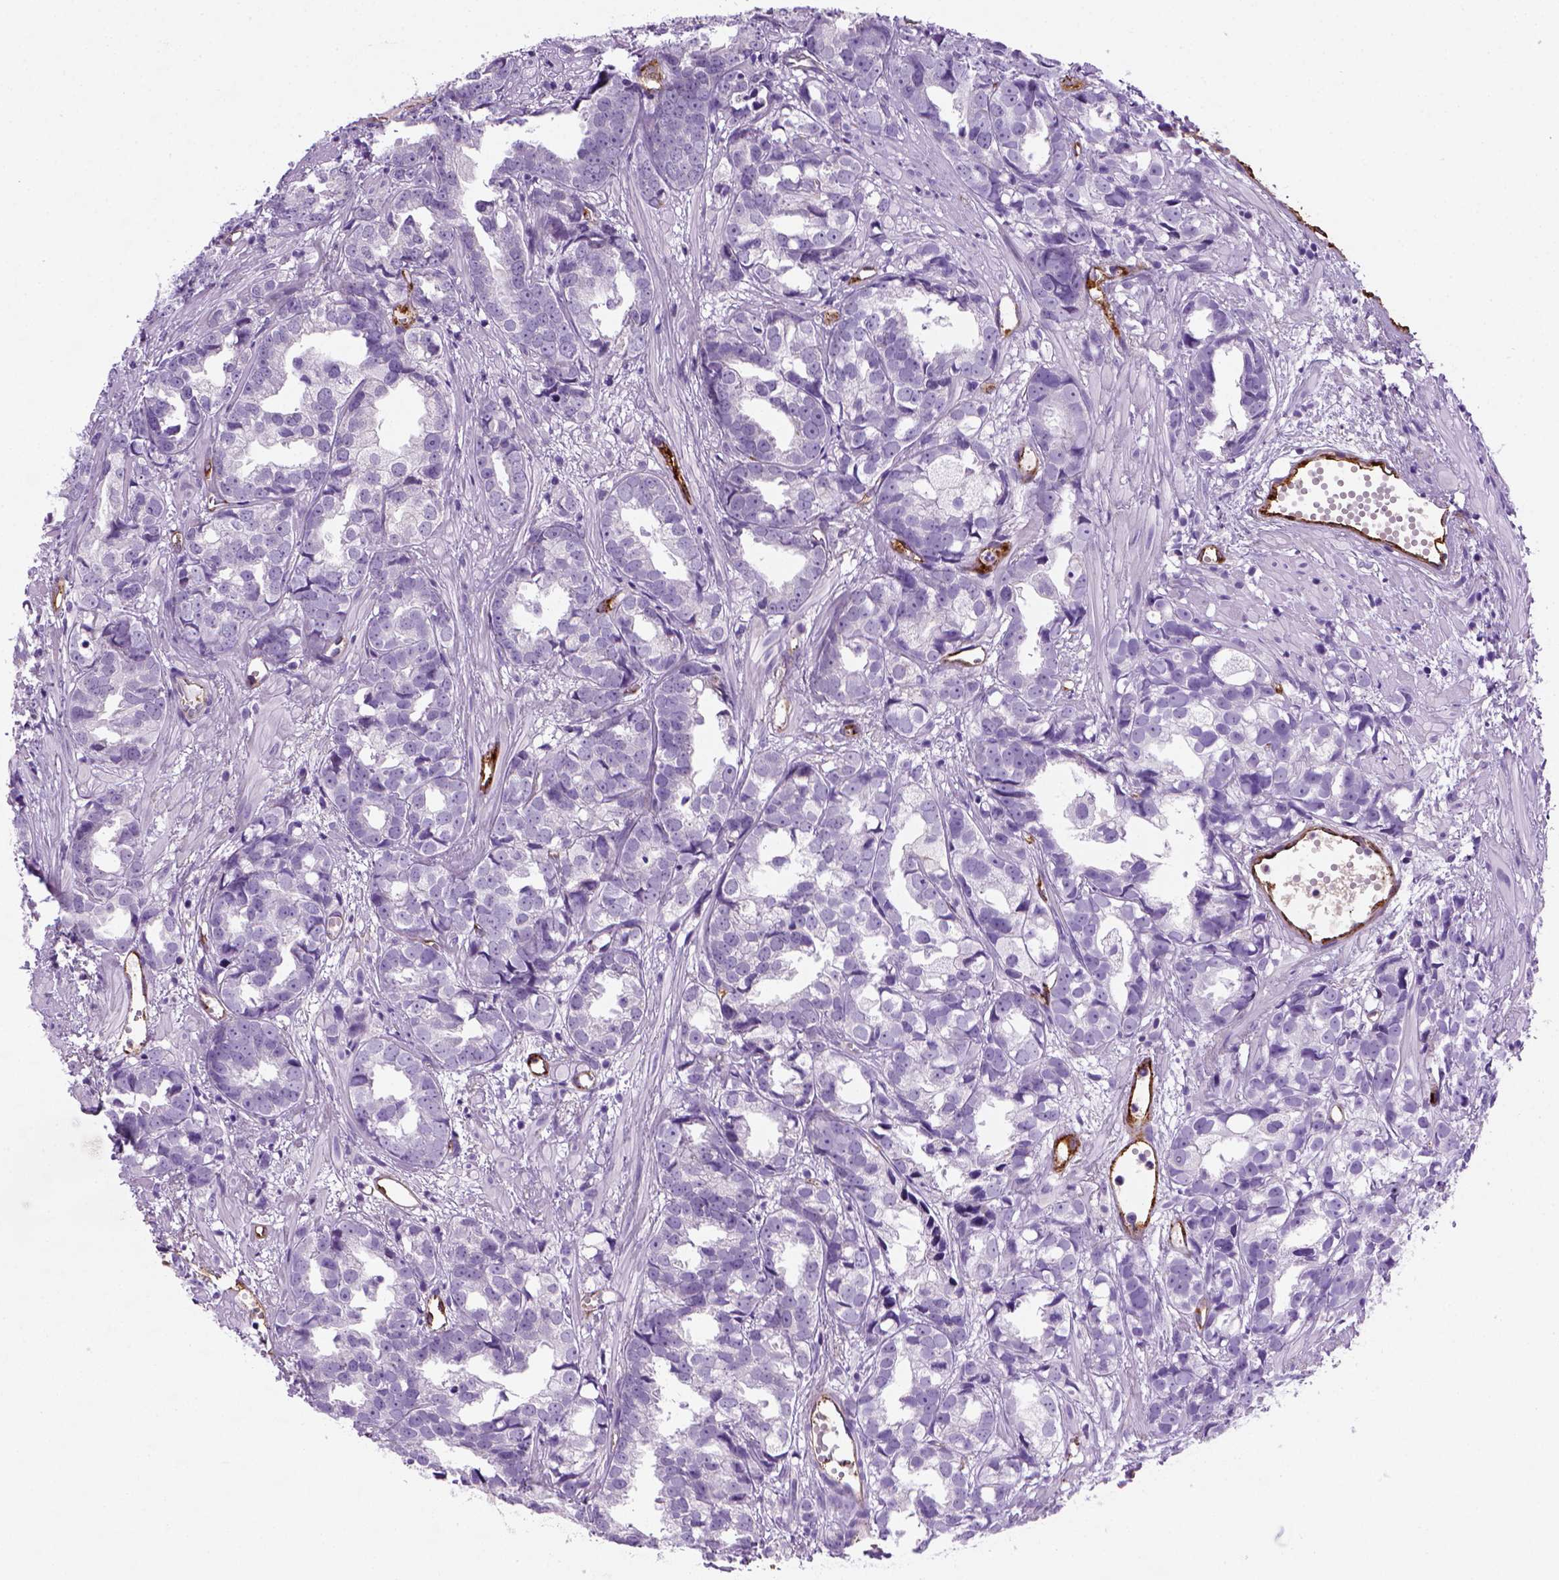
{"staining": {"intensity": "negative", "quantity": "none", "location": "none"}, "tissue": "prostate cancer", "cell_type": "Tumor cells", "image_type": "cancer", "snomed": [{"axis": "morphology", "description": "Adenocarcinoma, High grade"}, {"axis": "topography", "description": "Prostate"}], "caption": "Immunohistochemistry (IHC) histopathology image of prostate high-grade adenocarcinoma stained for a protein (brown), which exhibits no positivity in tumor cells.", "gene": "VWF", "patient": {"sex": "male", "age": 79}}